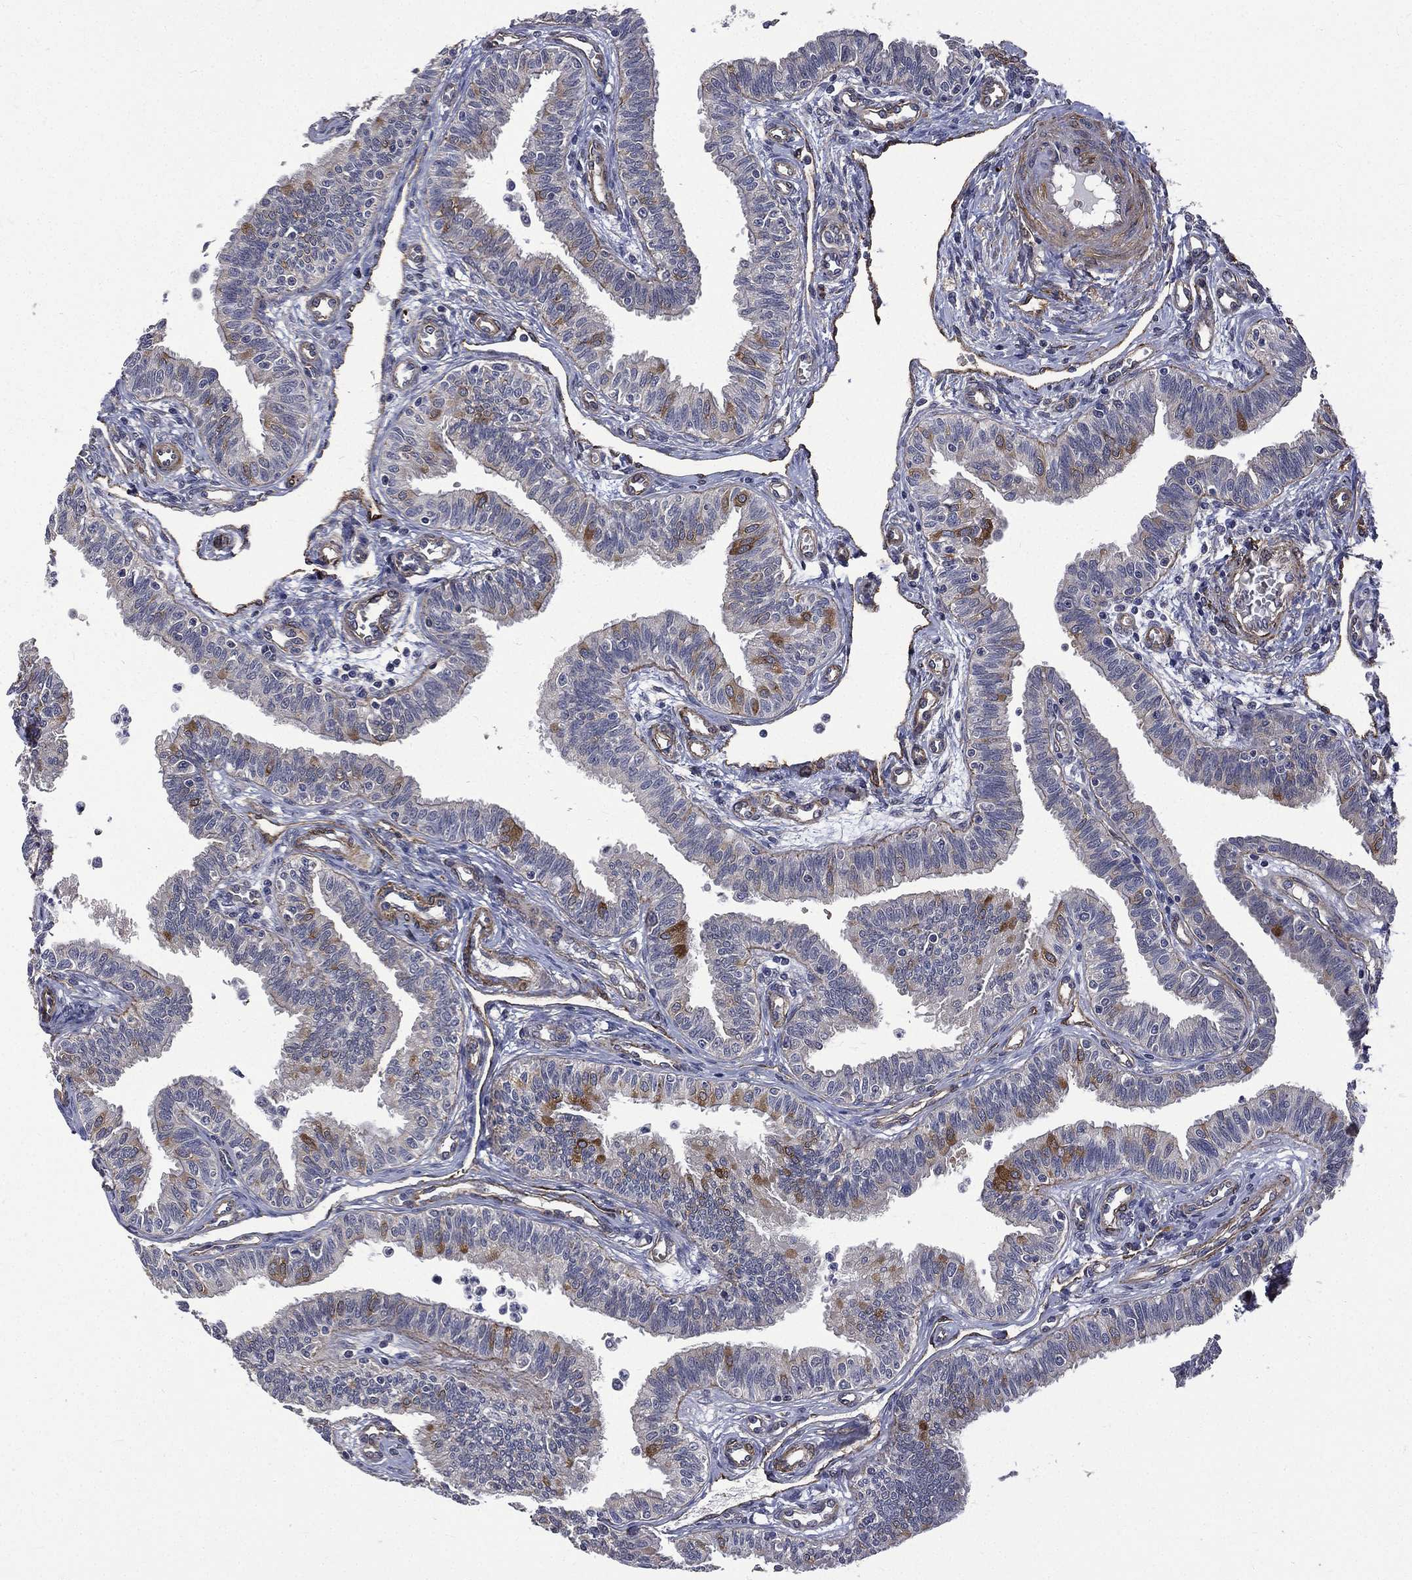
{"staining": {"intensity": "moderate", "quantity": "25%-75%", "location": "cytoplasmic/membranous"}, "tissue": "fallopian tube", "cell_type": "Glandular cells", "image_type": "normal", "snomed": [{"axis": "morphology", "description": "Normal tissue, NOS"}, {"axis": "topography", "description": "Fallopian tube"}], "caption": "Immunohistochemical staining of normal human fallopian tube exhibits 25%-75% levels of moderate cytoplasmic/membranous protein positivity in about 25%-75% of glandular cells.", "gene": "PPFIBP1", "patient": {"sex": "female", "age": 36}}